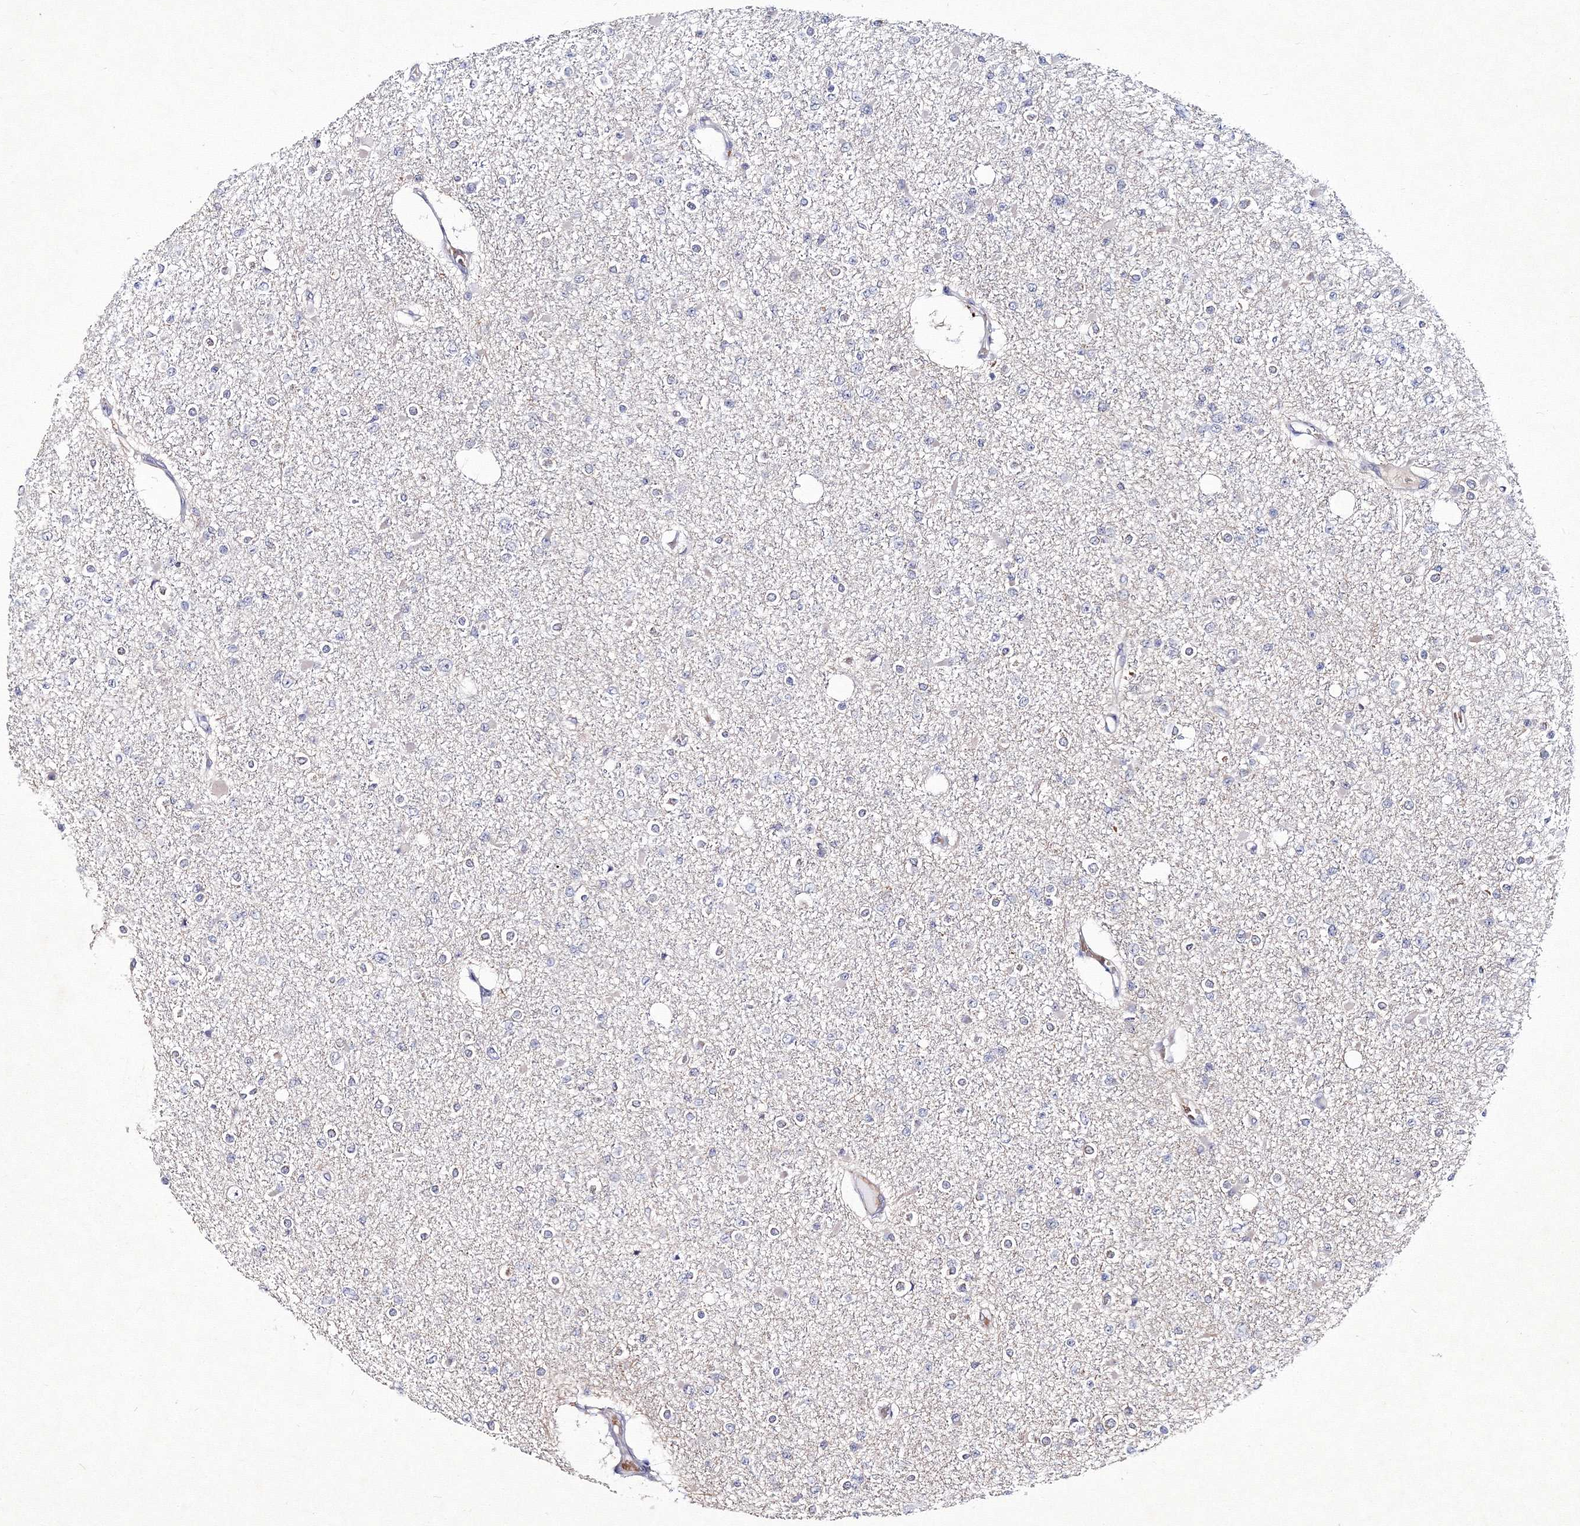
{"staining": {"intensity": "negative", "quantity": "none", "location": "none"}, "tissue": "glioma", "cell_type": "Tumor cells", "image_type": "cancer", "snomed": [{"axis": "morphology", "description": "Glioma, malignant, Low grade"}, {"axis": "topography", "description": "Brain"}], "caption": "This image is of glioma stained with IHC to label a protein in brown with the nuclei are counter-stained blue. There is no expression in tumor cells.", "gene": "C11orf52", "patient": {"sex": "female", "age": 22}}